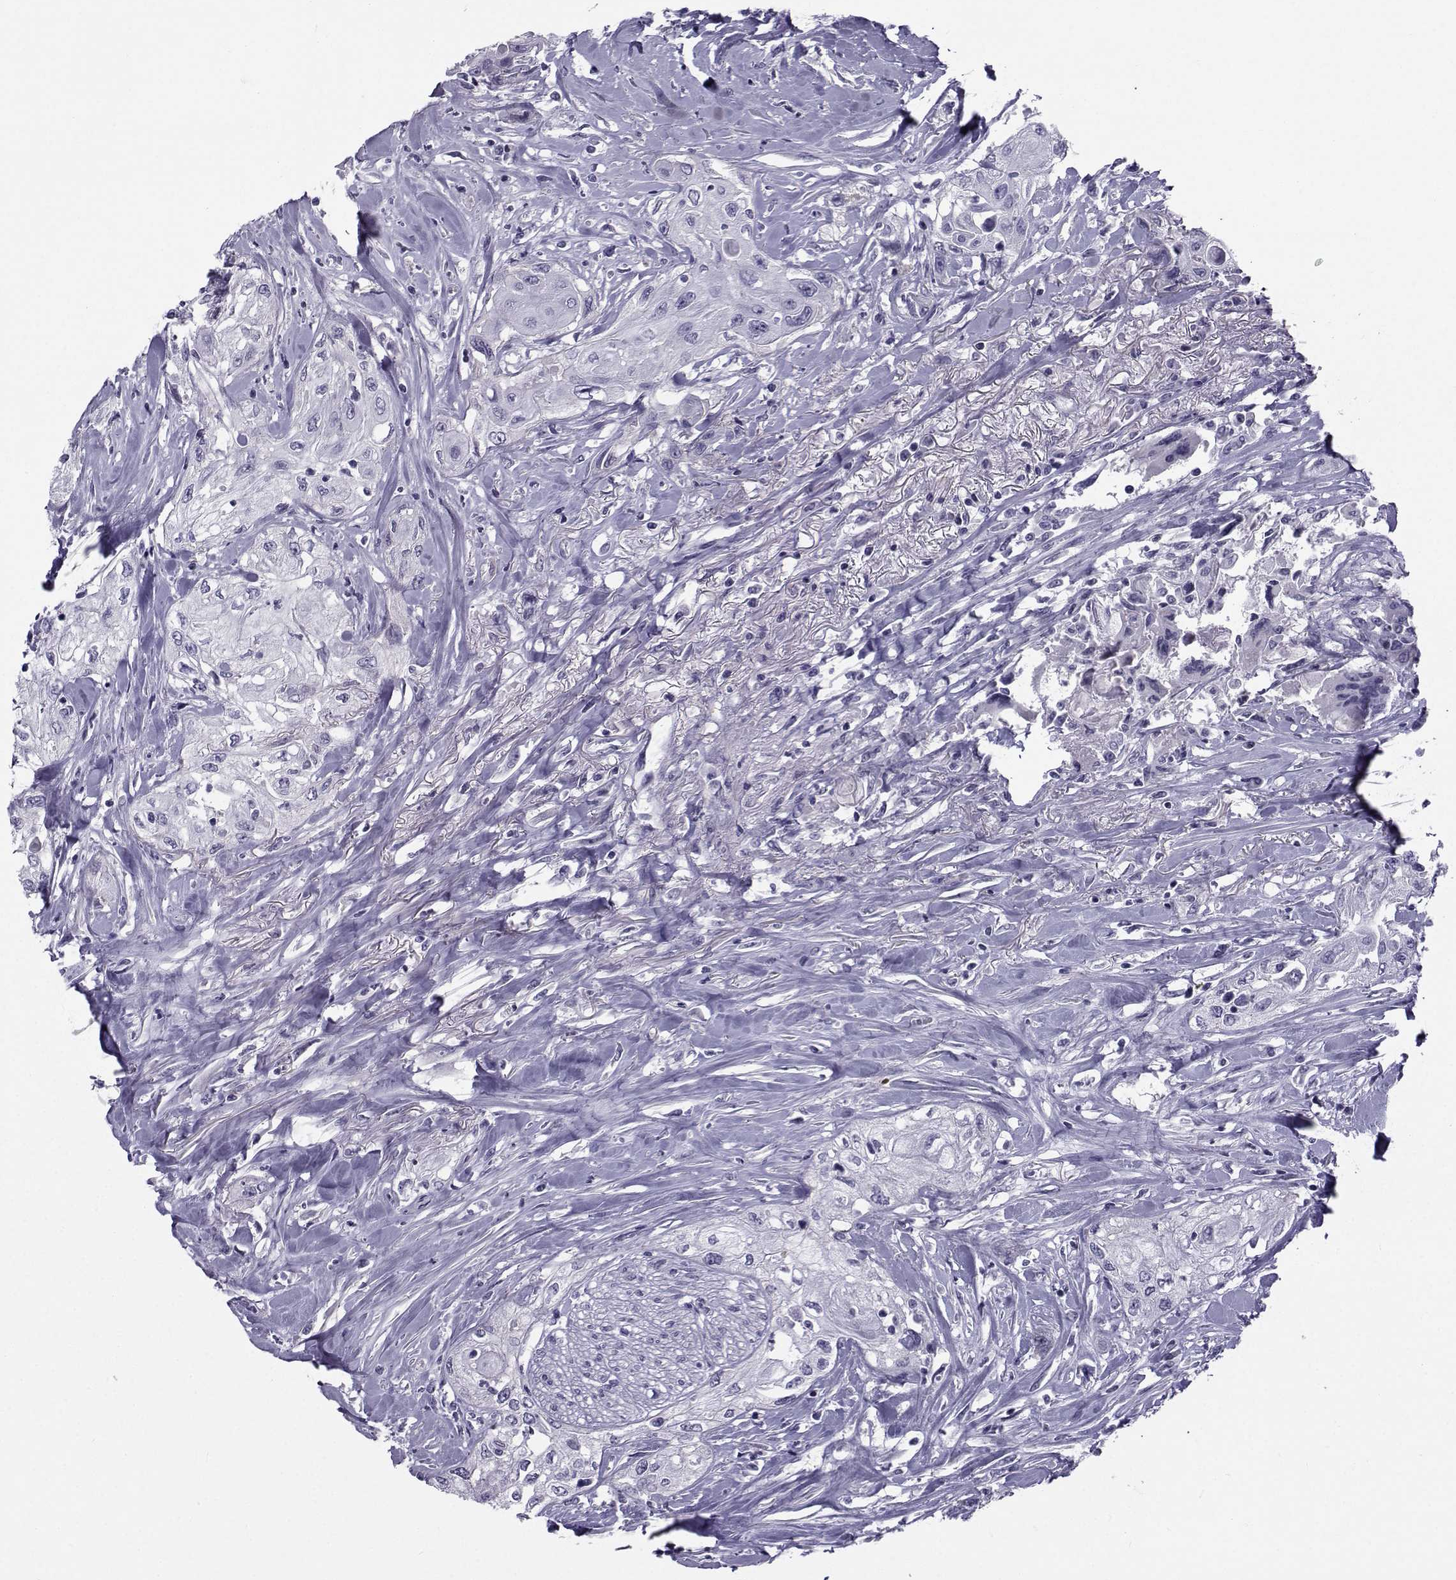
{"staining": {"intensity": "negative", "quantity": "none", "location": "none"}, "tissue": "head and neck cancer", "cell_type": "Tumor cells", "image_type": "cancer", "snomed": [{"axis": "morphology", "description": "Normal tissue, NOS"}, {"axis": "morphology", "description": "Squamous cell carcinoma, NOS"}, {"axis": "topography", "description": "Oral tissue"}, {"axis": "topography", "description": "Peripheral nerve tissue"}, {"axis": "topography", "description": "Head-Neck"}], "caption": "The histopathology image displays no staining of tumor cells in head and neck cancer (squamous cell carcinoma).", "gene": "SPANXD", "patient": {"sex": "female", "age": 59}}